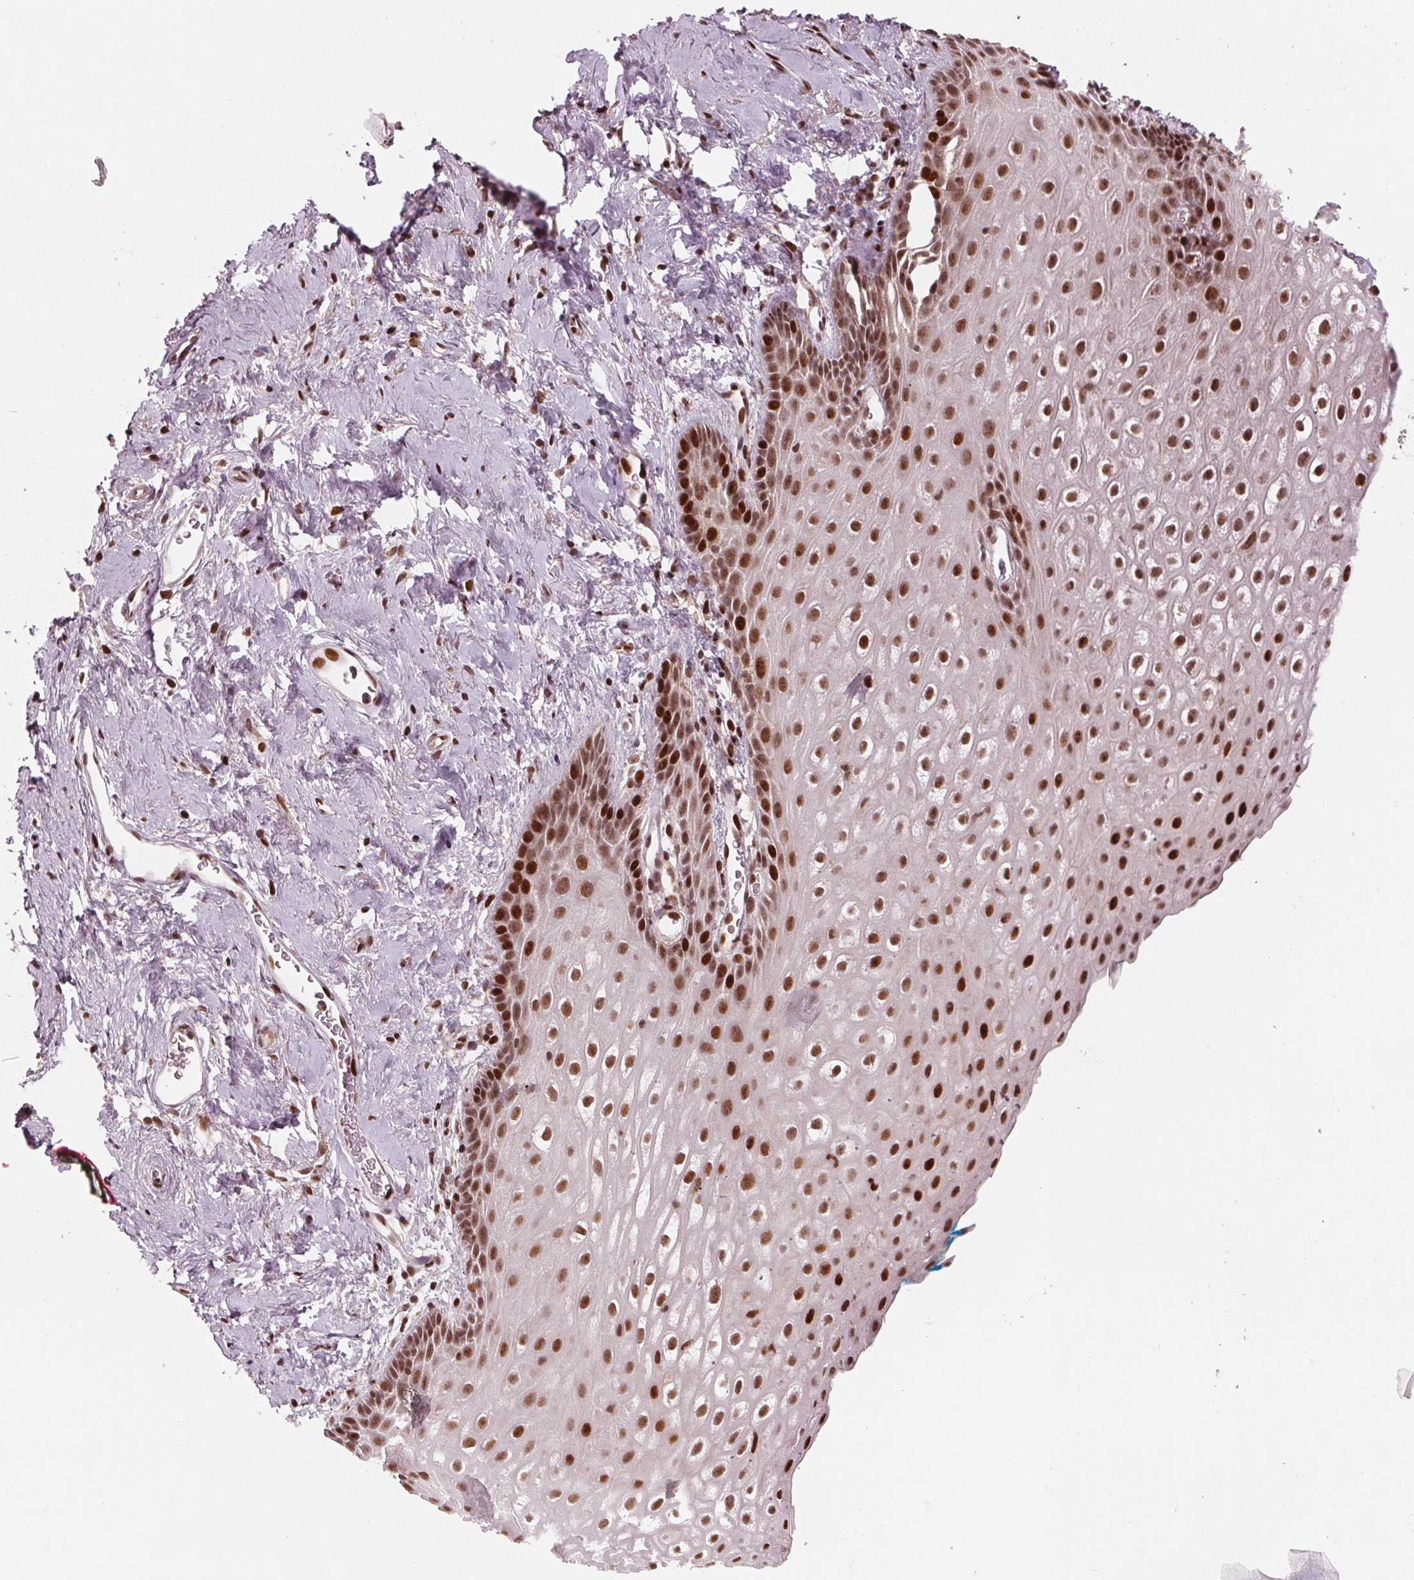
{"staining": {"intensity": "strong", "quantity": ">75%", "location": "nuclear"}, "tissue": "vagina", "cell_type": "Squamous epithelial cells", "image_type": "normal", "snomed": [{"axis": "morphology", "description": "Normal tissue, NOS"}, {"axis": "morphology", "description": "Adenocarcinoma, NOS"}, {"axis": "topography", "description": "Rectum"}, {"axis": "topography", "description": "Vagina"}, {"axis": "topography", "description": "Peripheral nerve tissue"}], "caption": "Brown immunohistochemical staining in unremarkable vagina displays strong nuclear positivity in about >75% of squamous epithelial cells.", "gene": "SNRNP35", "patient": {"sex": "female", "age": 71}}